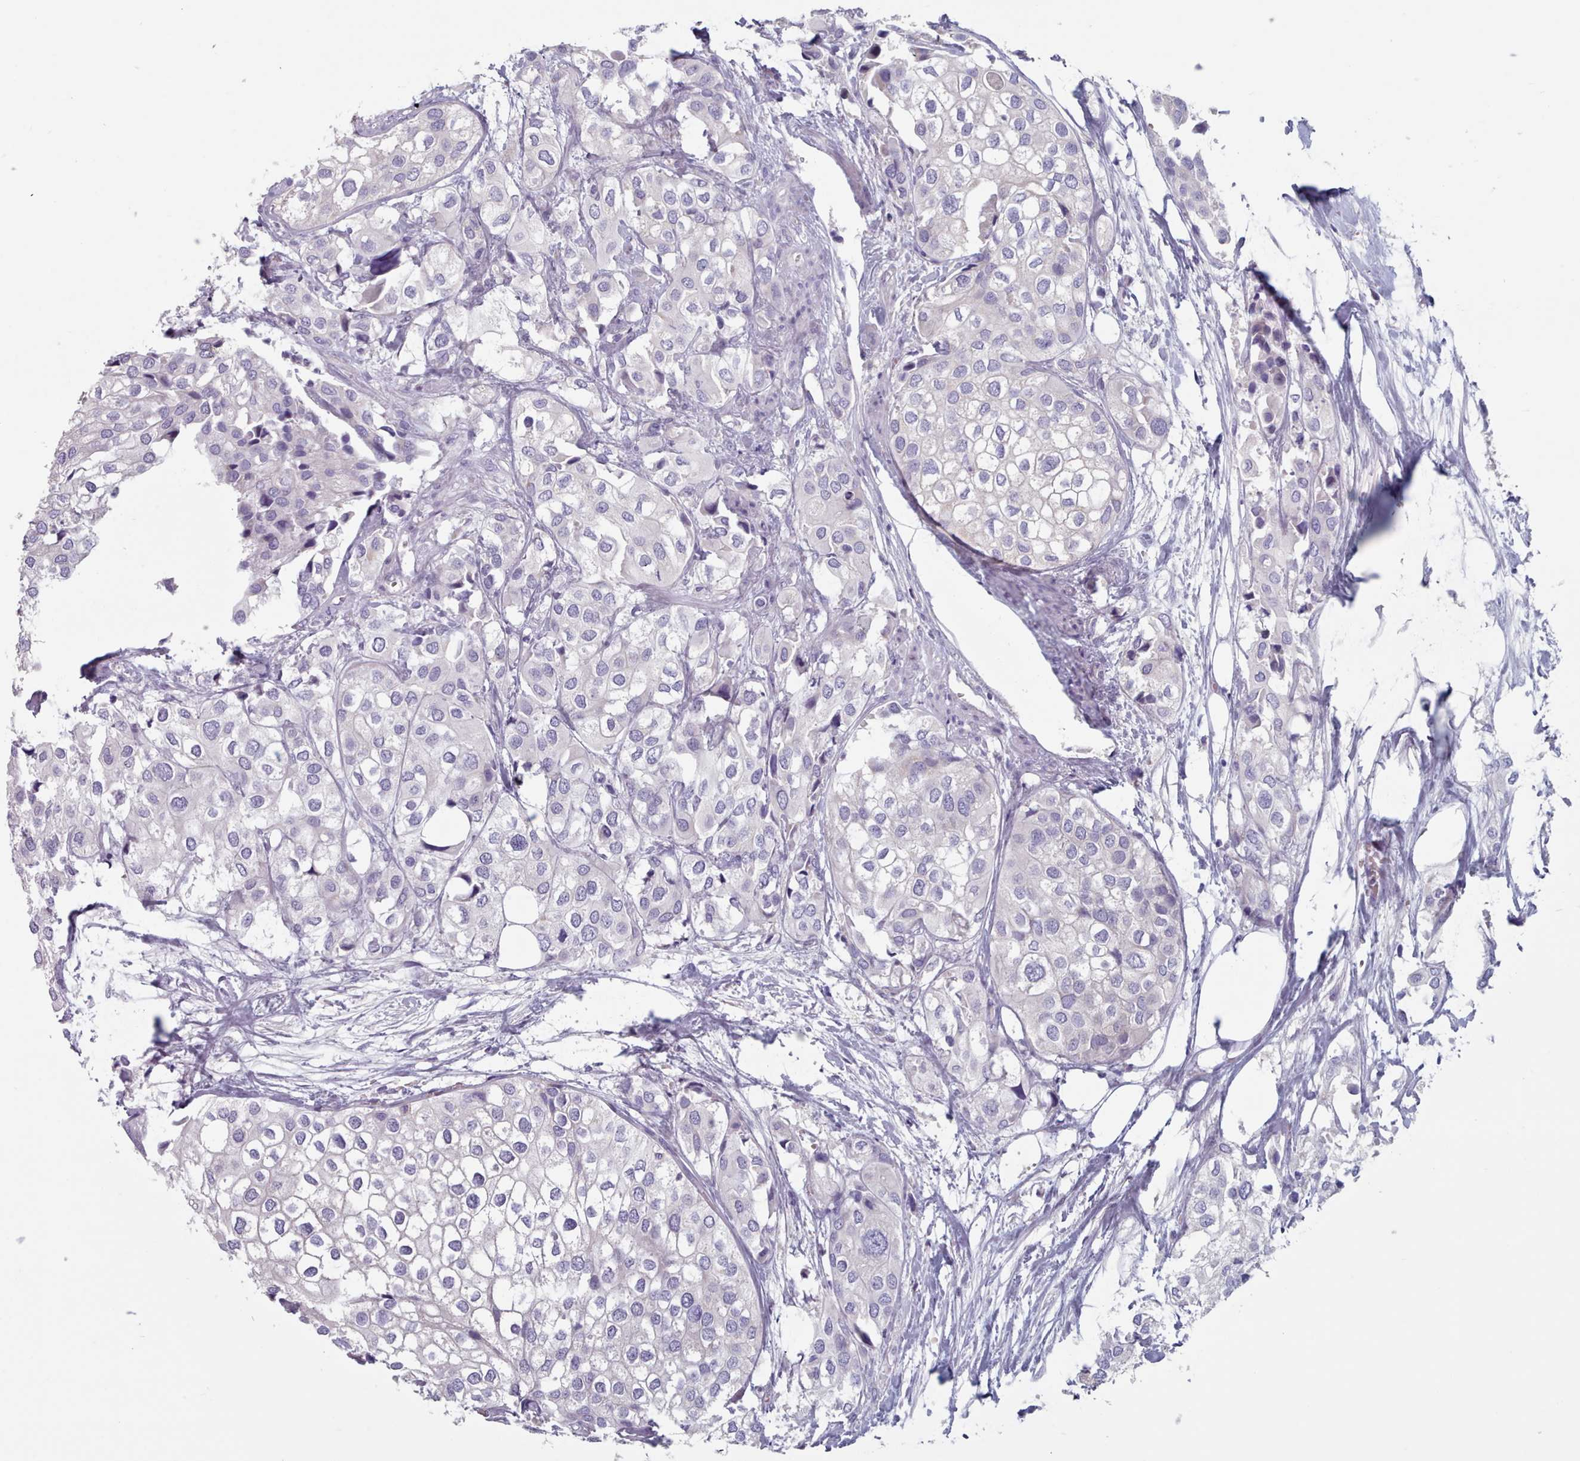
{"staining": {"intensity": "negative", "quantity": "none", "location": "none"}, "tissue": "urothelial cancer", "cell_type": "Tumor cells", "image_type": "cancer", "snomed": [{"axis": "morphology", "description": "Urothelial carcinoma, High grade"}, {"axis": "topography", "description": "Urinary bladder"}], "caption": "This is an immunohistochemistry (IHC) histopathology image of human high-grade urothelial carcinoma. There is no staining in tumor cells.", "gene": "HAO1", "patient": {"sex": "male", "age": 64}}